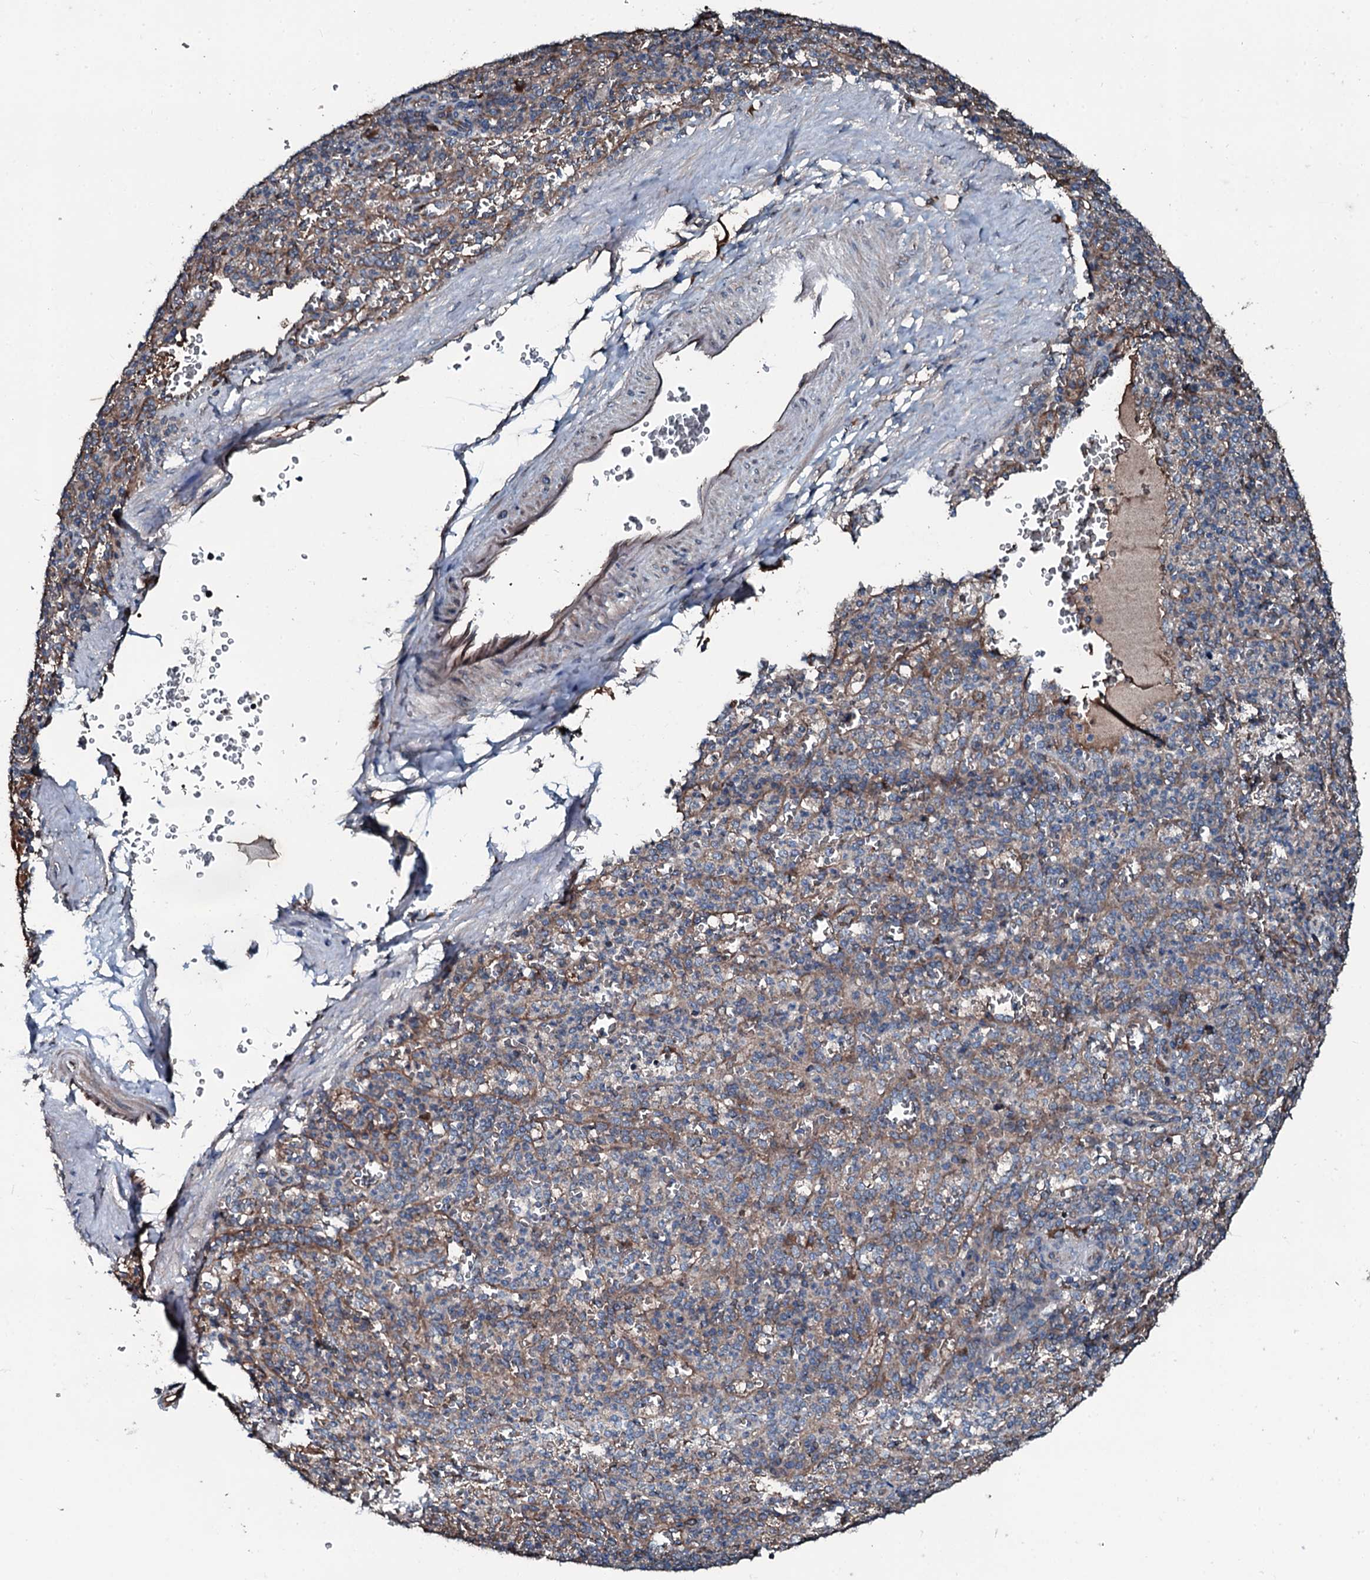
{"staining": {"intensity": "weak", "quantity": "25%-75%", "location": "cytoplasmic/membranous"}, "tissue": "spleen", "cell_type": "Cells in red pulp", "image_type": "normal", "snomed": [{"axis": "morphology", "description": "Normal tissue, NOS"}, {"axis": "topography", "description": "Spleen"}], "caption": "Benign spleen demonstrates weak cytoplasmic/membranous staining in approximately 25%-75% of cells in red pulp, visualized by immunohistochemistry.", "gene": "AARS1", "patient": {"sex": "female", "age": 21}}